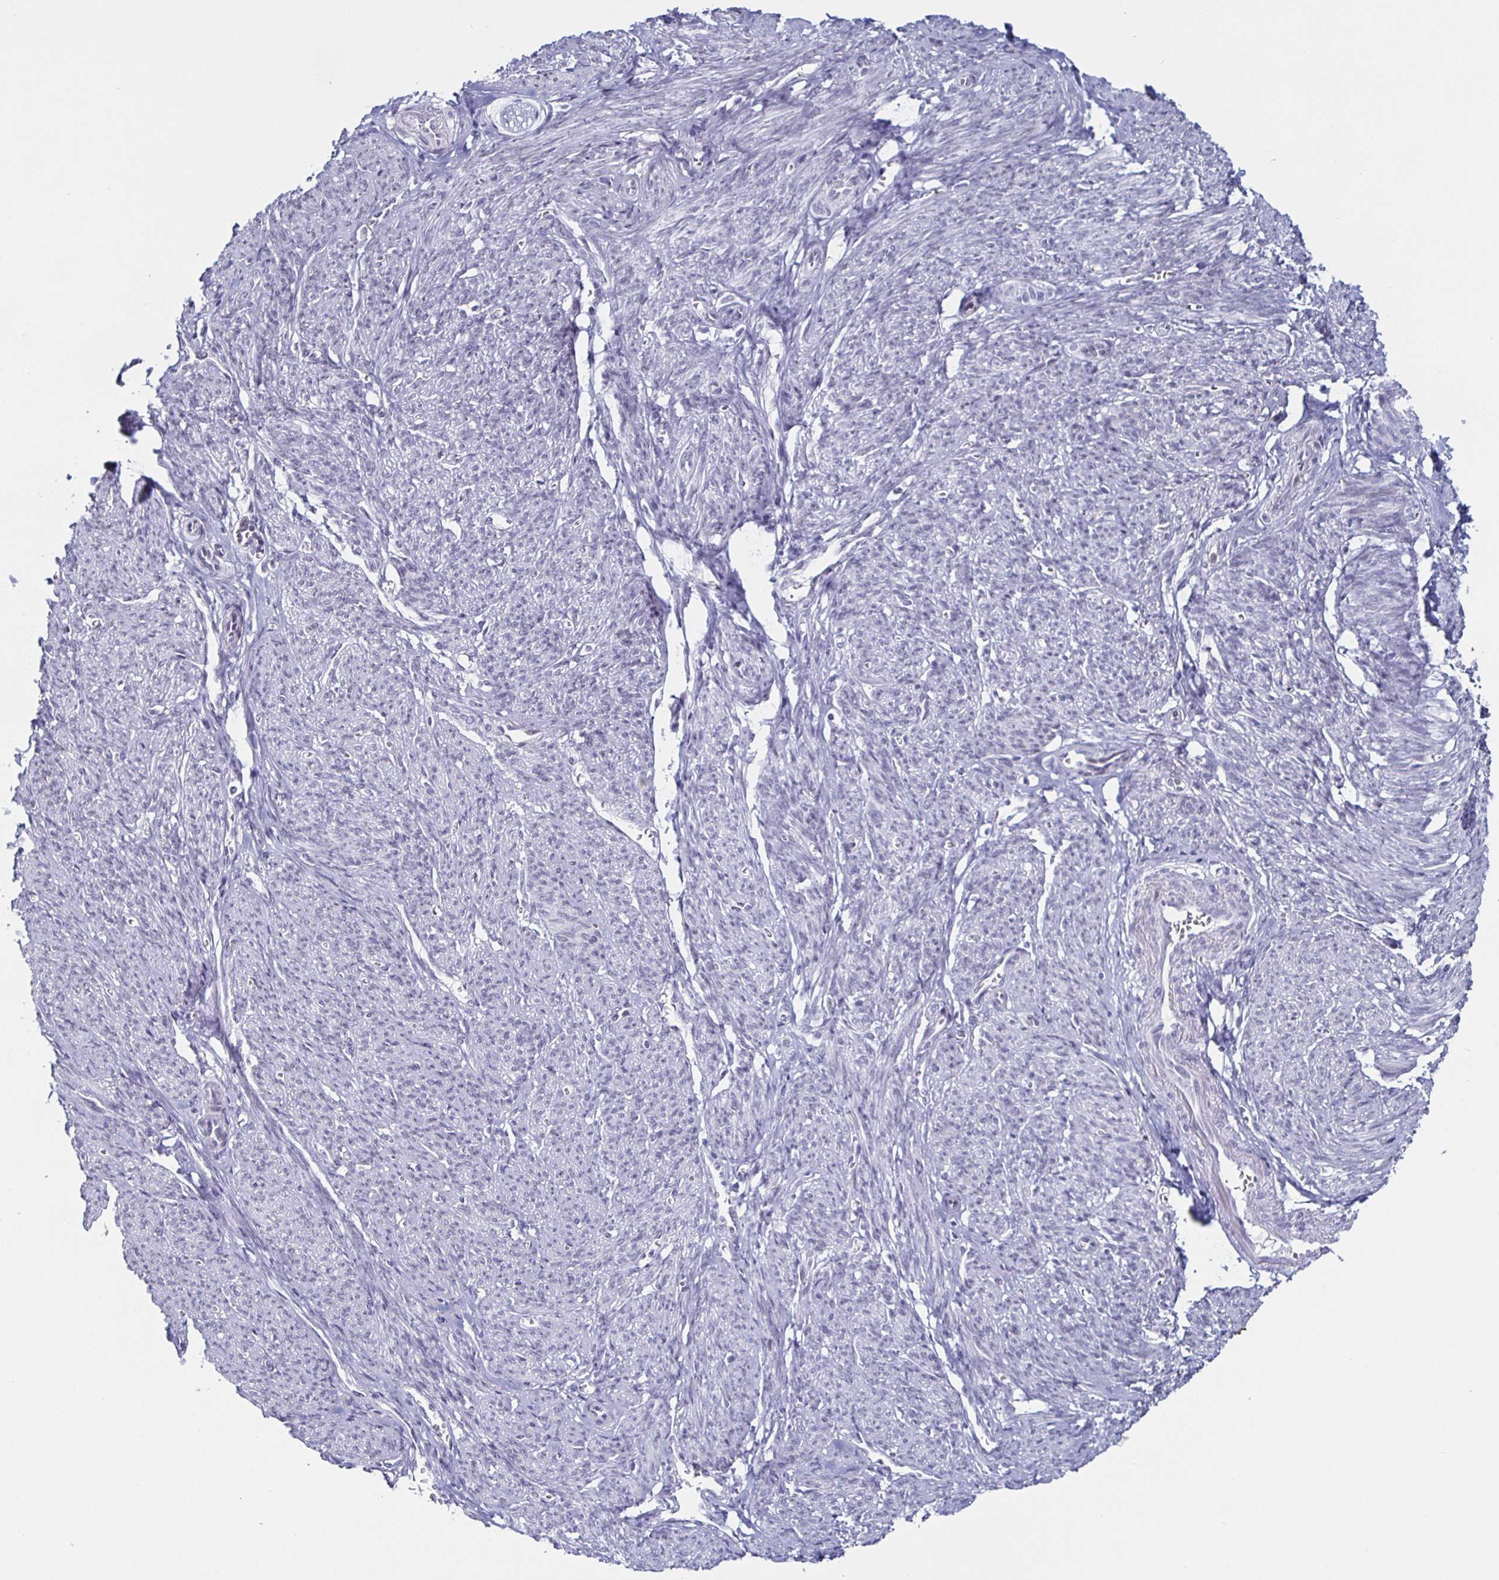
{"staining": {"intensity": "negative", "quantity": "none", "location": "none"}, "tissue": "smooth muscle", "cell_type": "Smooth muscle cells", "image_type": "normal", "snomed": [{"axis": "morphology", "description": "Normal tissue, NOS"}, {"axis": "topography", "description": "Smooth muscle"}], "caption": "Immunohistochemical staining of benign smooth muscle reveals no significant staining in smooth muscle cells.", "gene": "KRT4", "patient": {"sex": "female", "age": 65}}